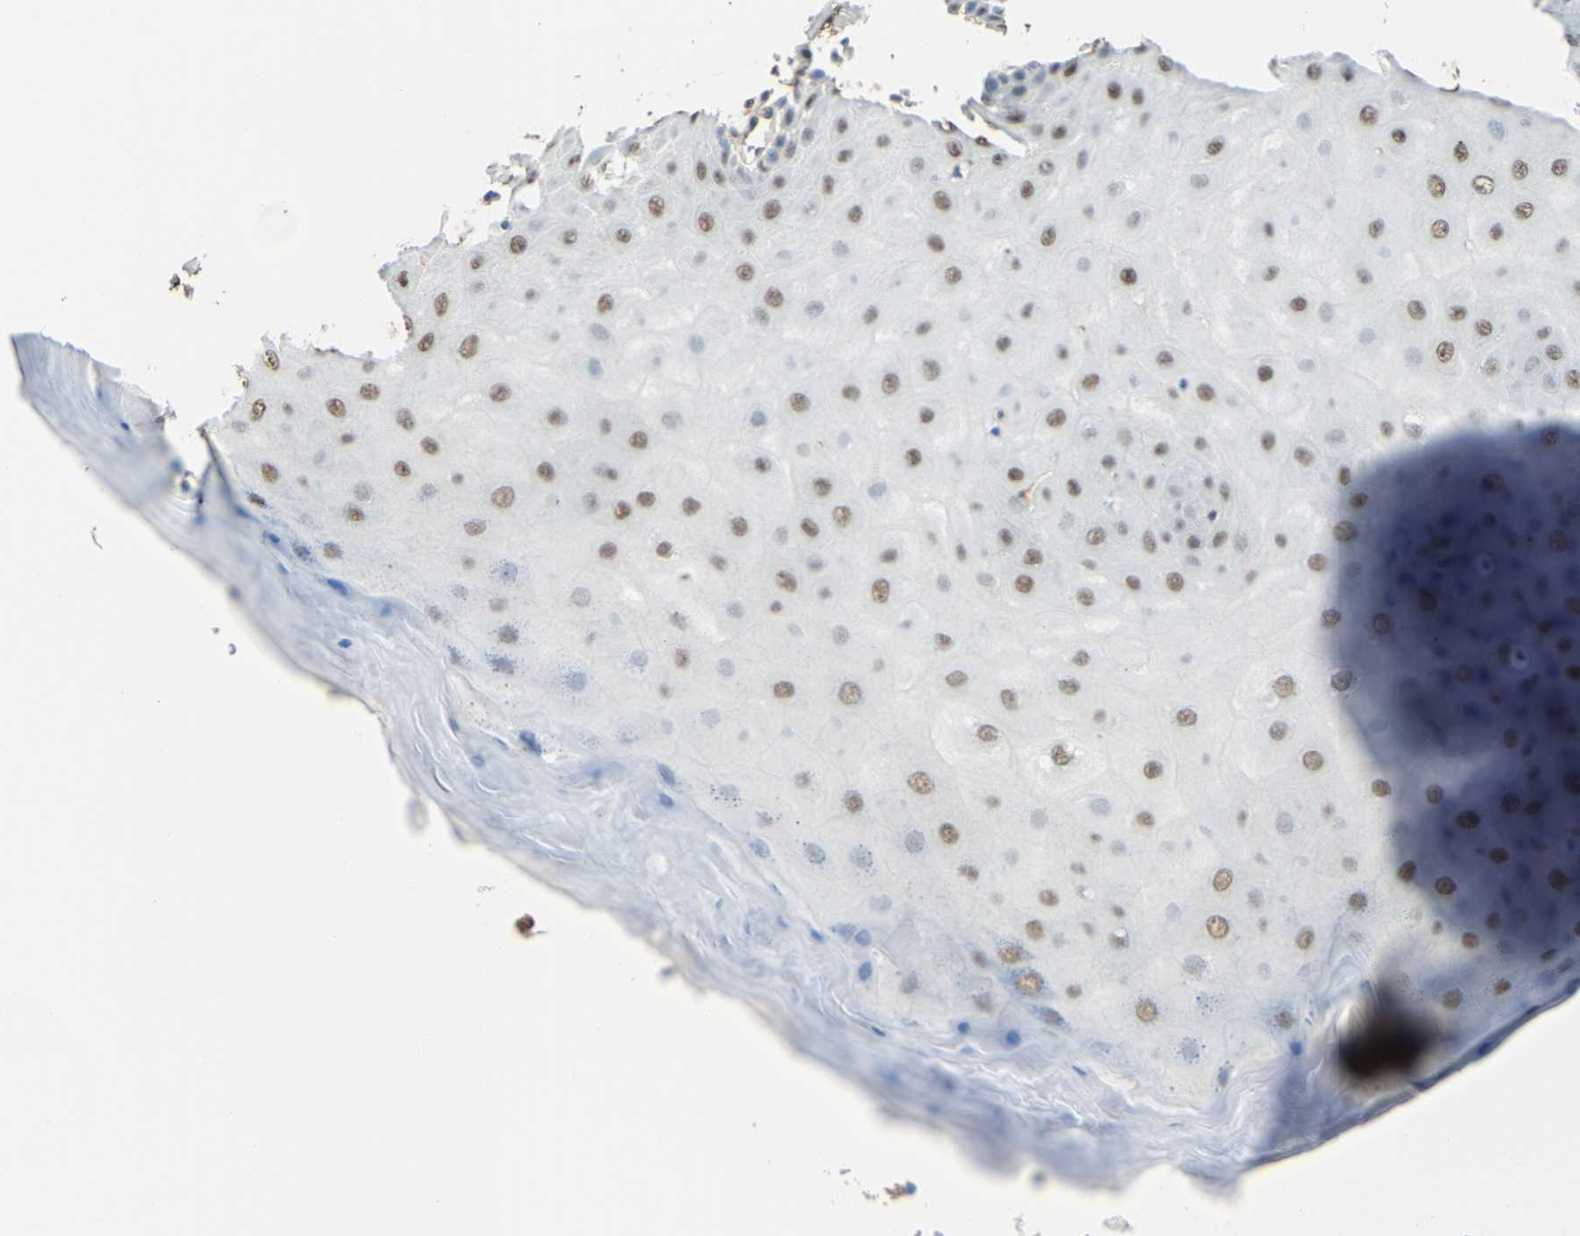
{"staining": {"intensity": "strong", "quantity": ">75%", "location": "cytoplasmic/membranous,nuclear"}, "tissue": "cervix", "cell_type": "Glandular cells", "image_type": "normal", "snomed": [{"axis": "morphology", "description": "Normal tissue, NOS"}, {"axis": "topography", "description": "Cervix"}], "caption": "Normal cervix was stained to show a protein in brown. There is high levels of strong cytoplasmic/membranous,nuclear positivity in approximately >75% of glandular cells.", "gene": "NANS", "patient": {"sex": "female", "age": 55}}